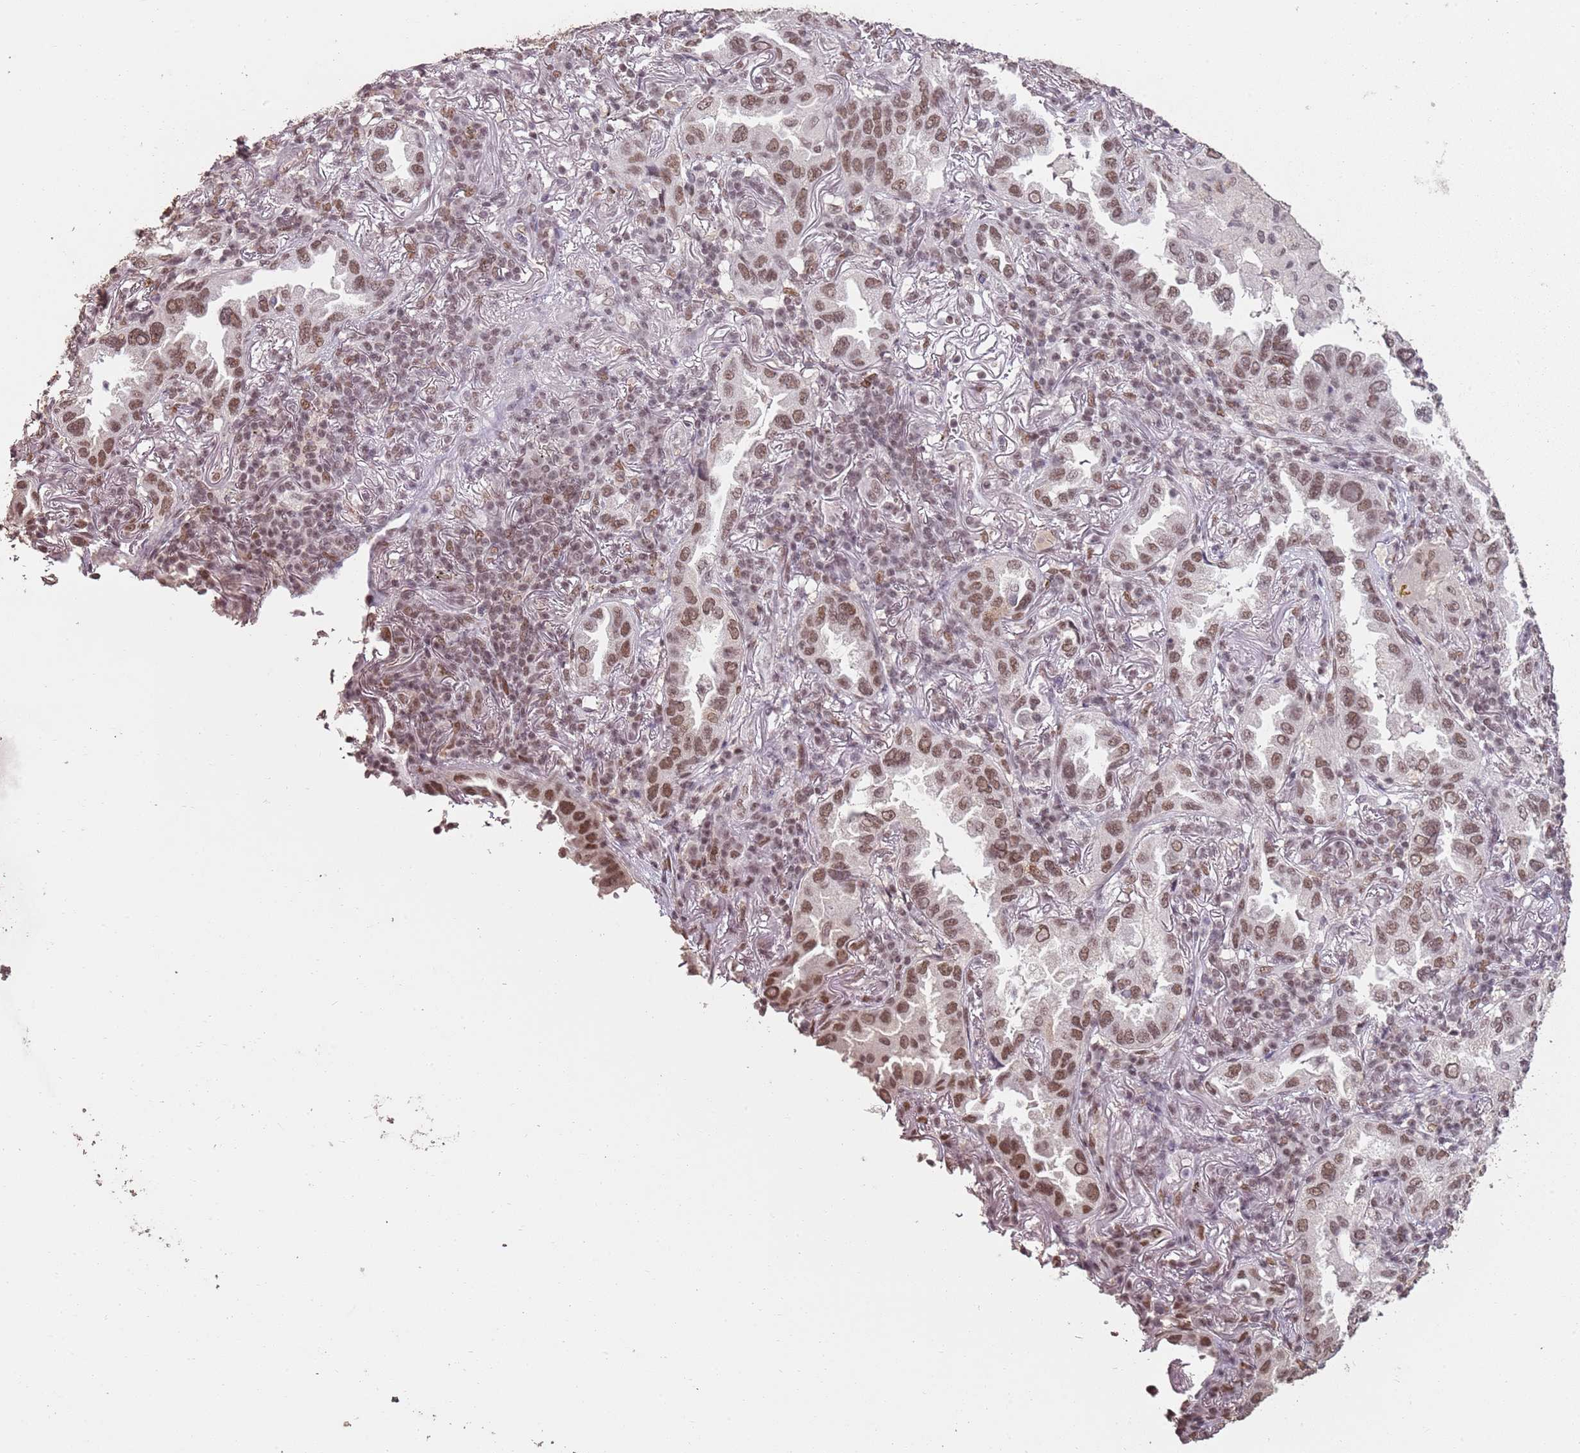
{"staining": {"intensity": "moderate", "quantity": ">75%", "location": "nuclear"}, "tissue": "lung cancer", "cell_type": "Tumor cells", "image_type": "cancer", "snomed": [{"axis": "morphology", "description": "Adenocarcinoma, NOS"}, {"axis": "topography", "description": "Lung"}], "caption": "High-power microscopy captured an IHC micrograph of adenocarcinoma (lung), revealing moderate nuclear positivity in approximately >75% of tumor cells.", "gene": "ARL14EP", "patient": {"sex": "female", "age": 69}}